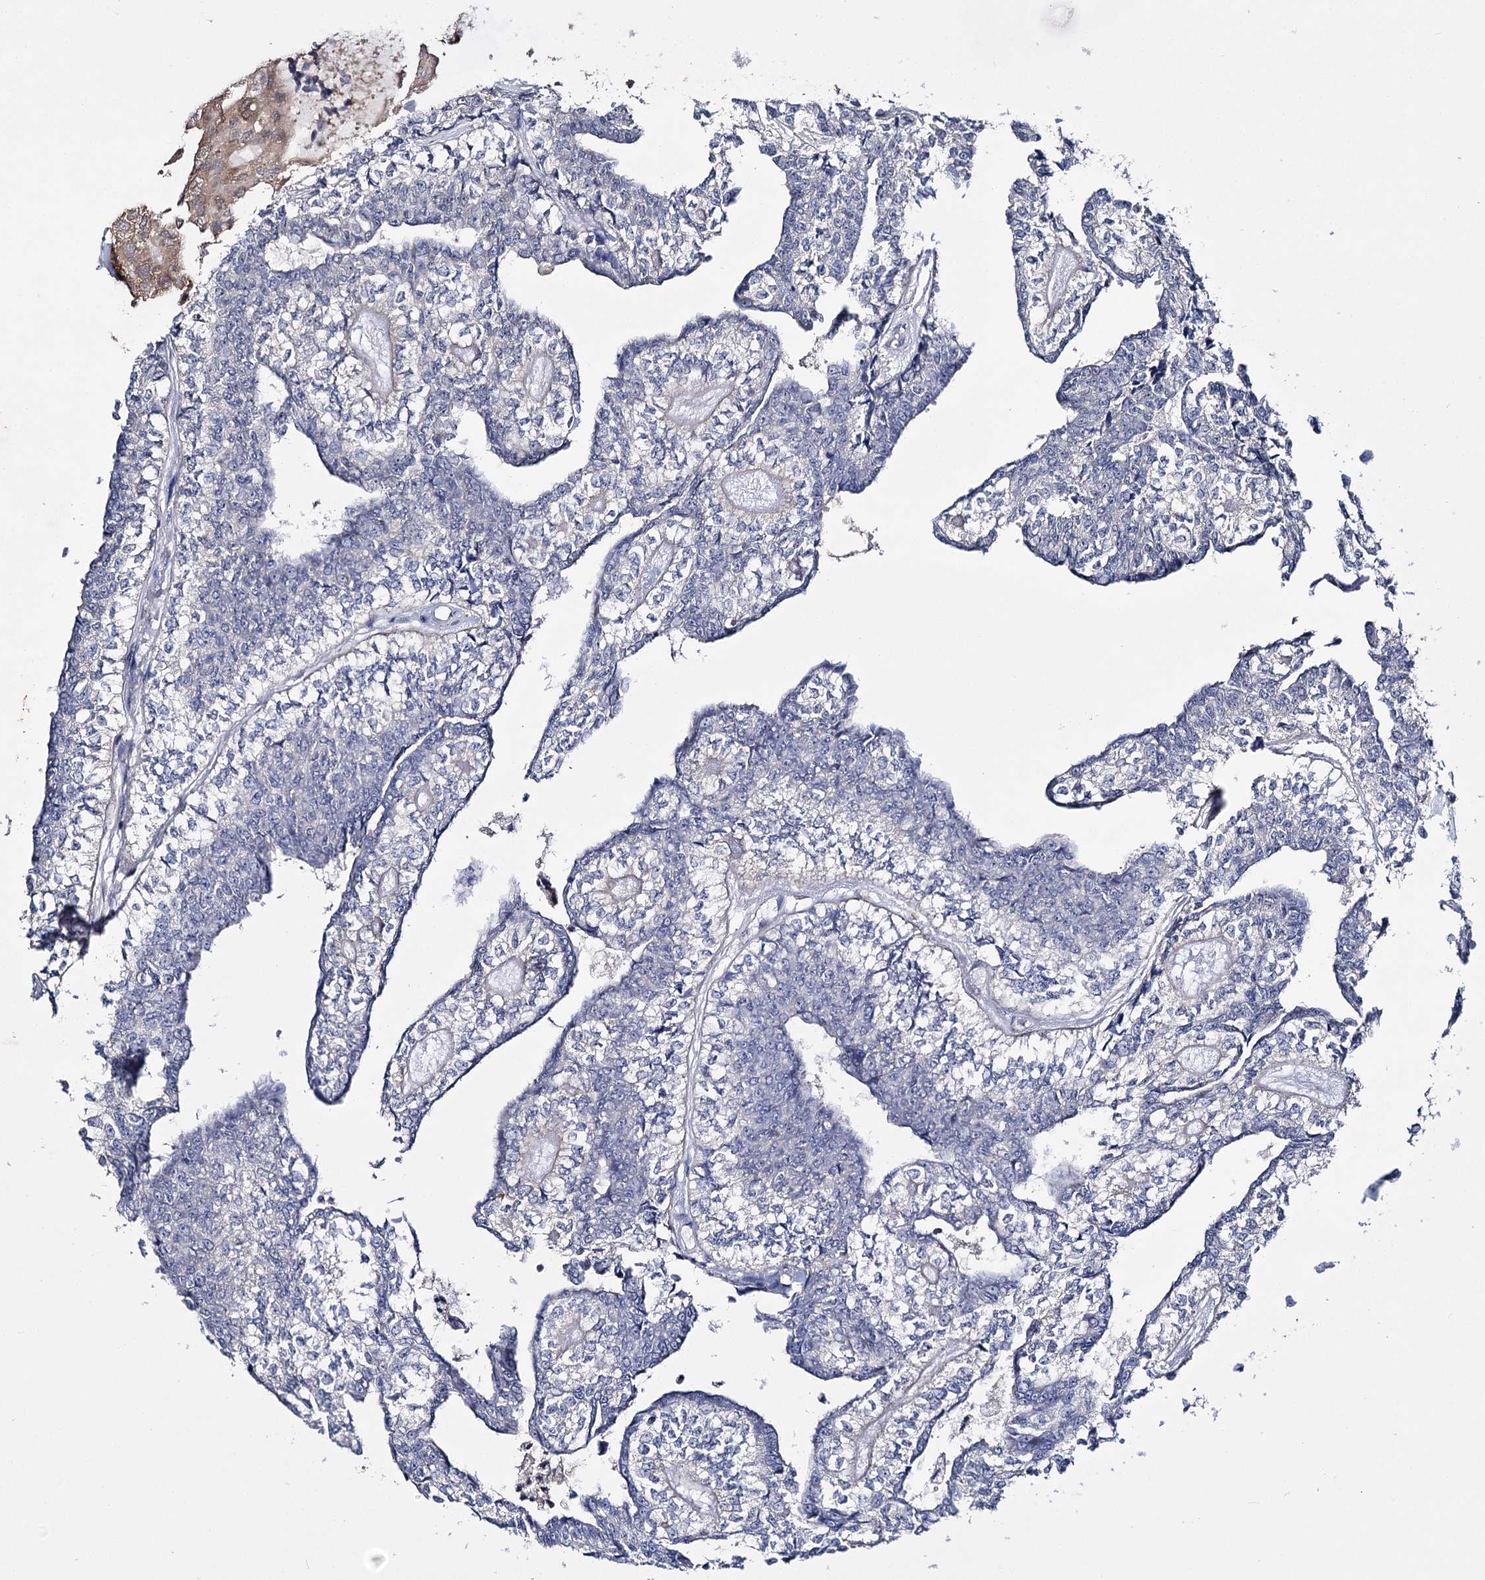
{"staining": {"intensity": "negative", "quantity": "none", "location": "none"}, "tissue": "head and neck cancer", "cell_type": "Tumor cells", "image_type": "cancer", "snomed": [{"axis": "morphology", "description": "Adenocarcinoma, NOS"}, {"axis": "topography", "description": "Head-Neck"}], "caption": "An image of head and neck cancer stained for a protein exhibits no brown staining in tumor cells.", "gene": "PTER", "patient": {"sex": "female", "age": 73}}